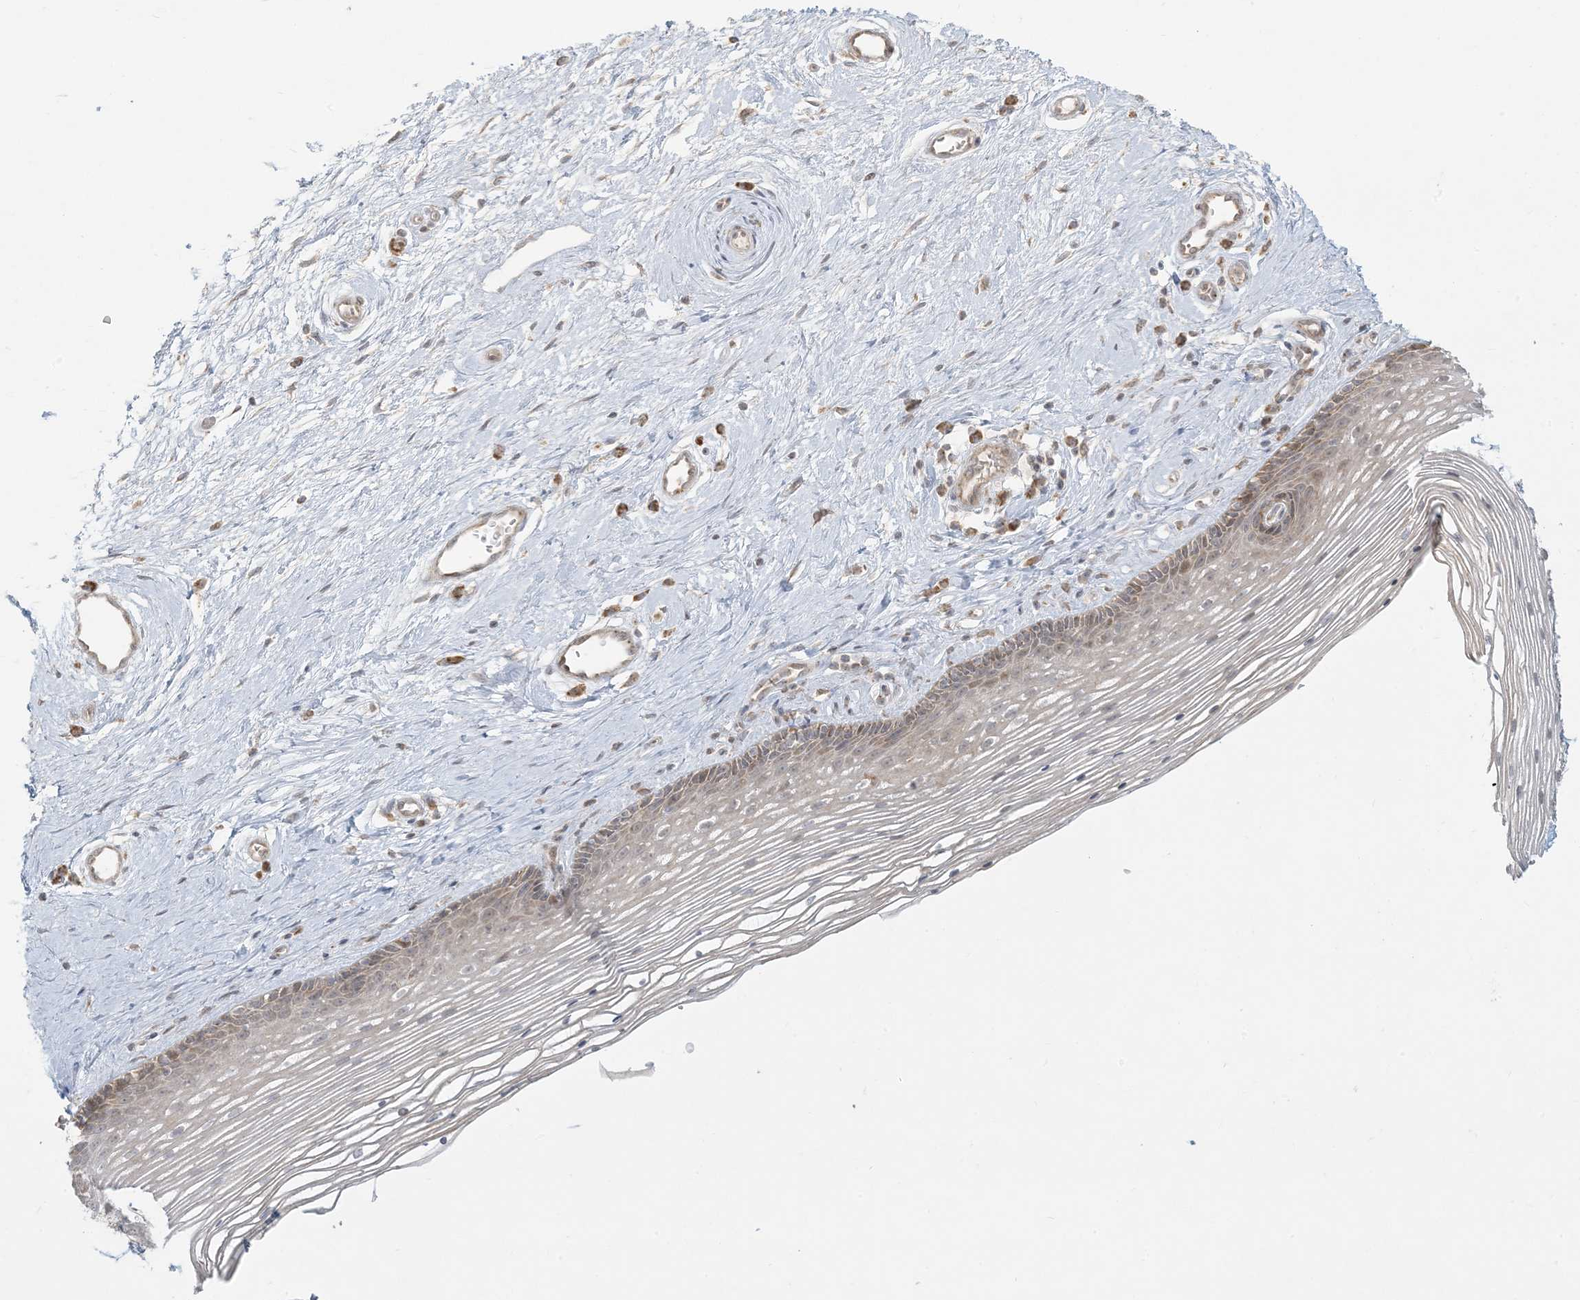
{"staining": {"intensity": "weak", "quantity": "<25%", "location": "cytoplasmic/membranous"}, "tissue": "vagina", "cell_type": "Squamous epithelial cells", "image_type": "normal", "snomed": [{"axis": "morphology", "description": "Normal tissue, NOS"}, {"axis": "topography", "description": "Vagina"}], "caption": "Protein analysis of benign vagina reveals no significant staining in squamous epithelial cells.", "gene": "MCAT", "patient": {"sex": "female", "age": 46}}